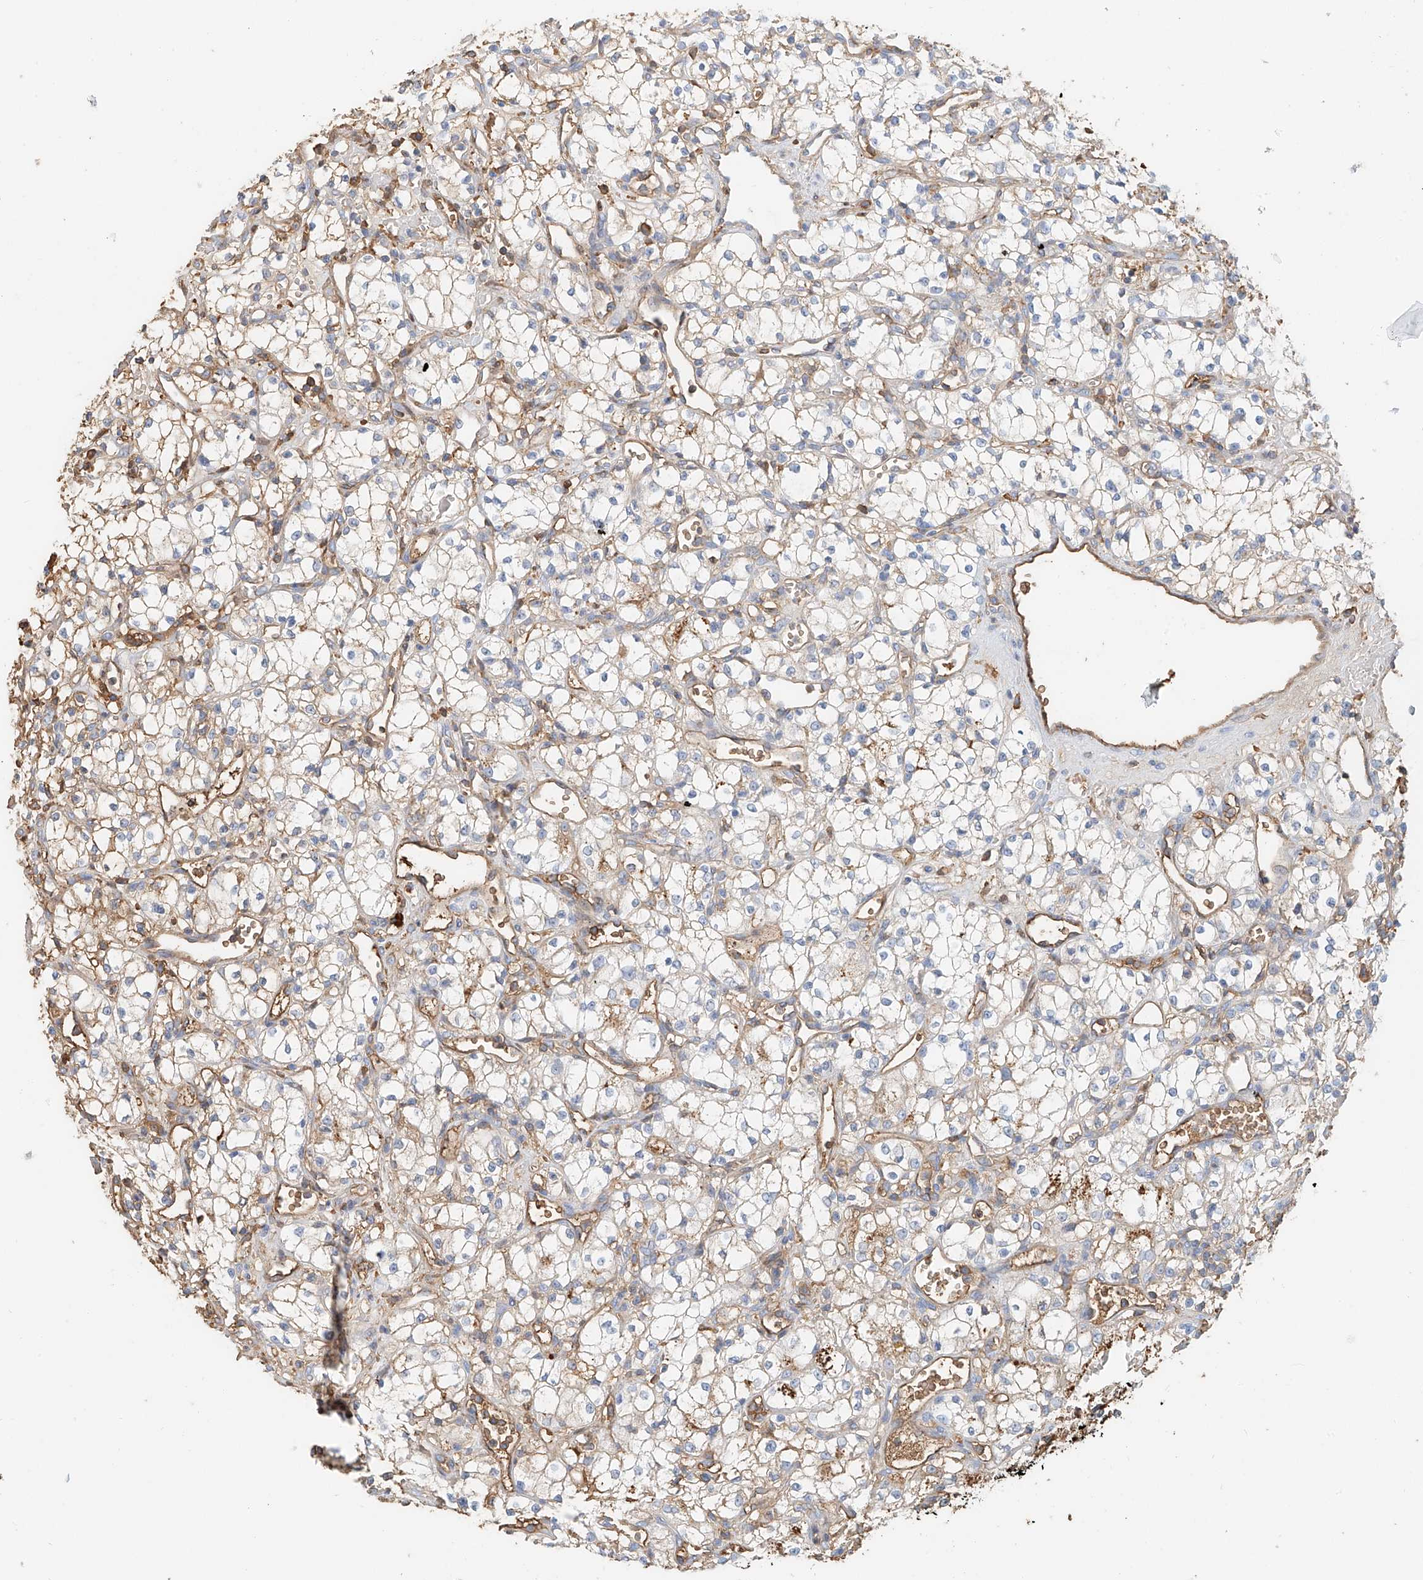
{"staining": {"intensity": "weak", "quantity": "<25%", "location": "cytoplasmic/membranous"}, "tissue": "renal cancer", "cell_type": "Tumor cells", "image_type": "cancer", "snomed": [{"axis": "morphology", "description": "Adenocarcinoma, NOS"}, {"axis": "topography", "description": "Kidney"}], "caption": "High power microscopy photomicrograph of an immunohistochemistry (IHC) photomicrograph of renal cancer, revealing no significant positivity in tumor cells.", "gene": "ZFP30", "patient": {"sex": "male", "age": 59}}